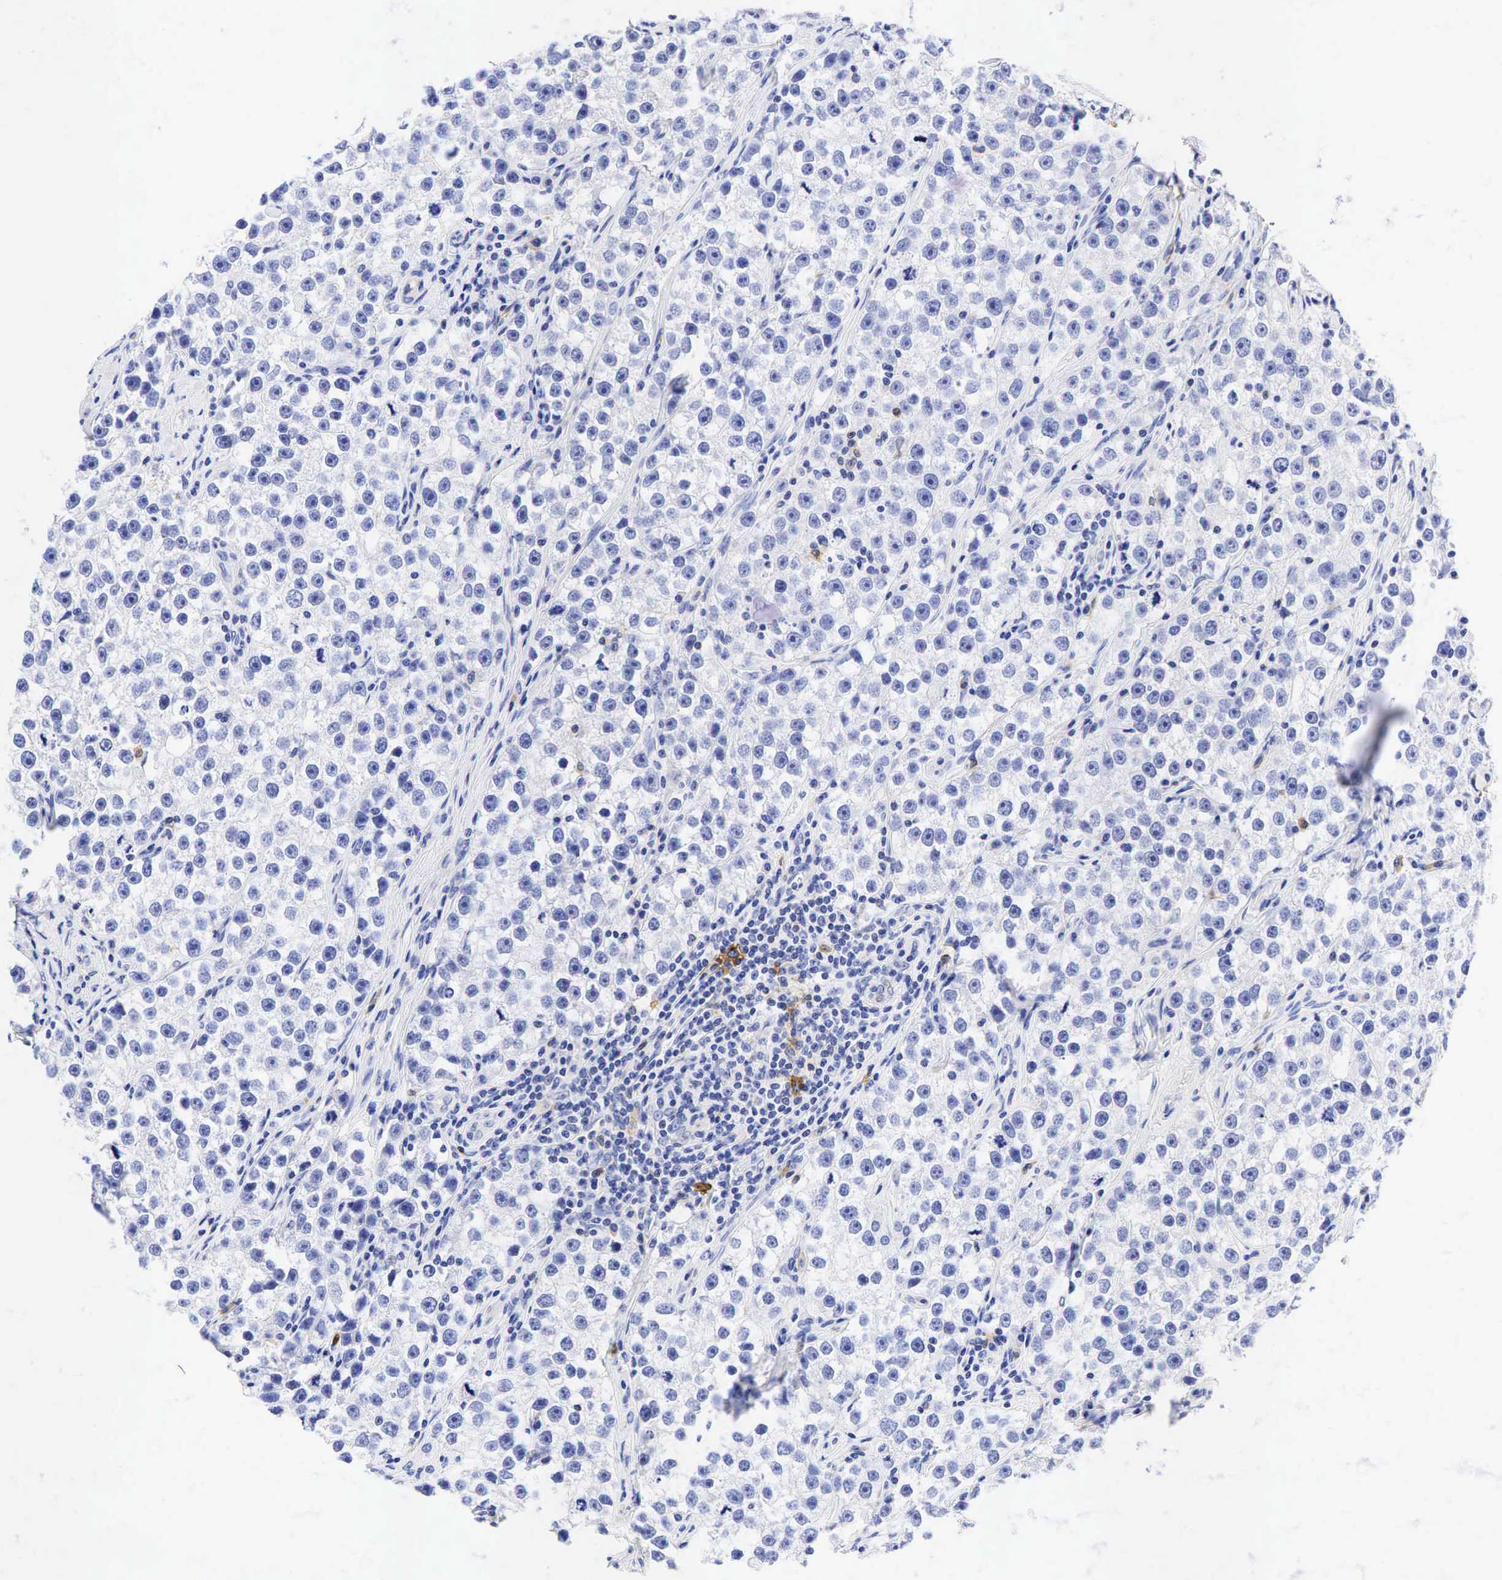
{"staining": {"intensity": "negative", "quantity": "none", "location": "none"}, "tissue": "testis cancer", "cell_type": "Tumor cells", "image_type": "cancer", "snomed": [{"axis": "morphology", "description": "Seminoma, NOS"}, {"axis": "topography", "description": "Testis"}], "caption": "DAB (3,3'-diaminobenzidine) immunohistochemical staining of seminoma (testis) exhibits no significant expression in tumor cells. (DAB (3,3'-diaminobenzidine) immunohistochemistry, high magnification).", "gene": "TNFRSF8", "patient": {"sex": "male", "age": 32}}